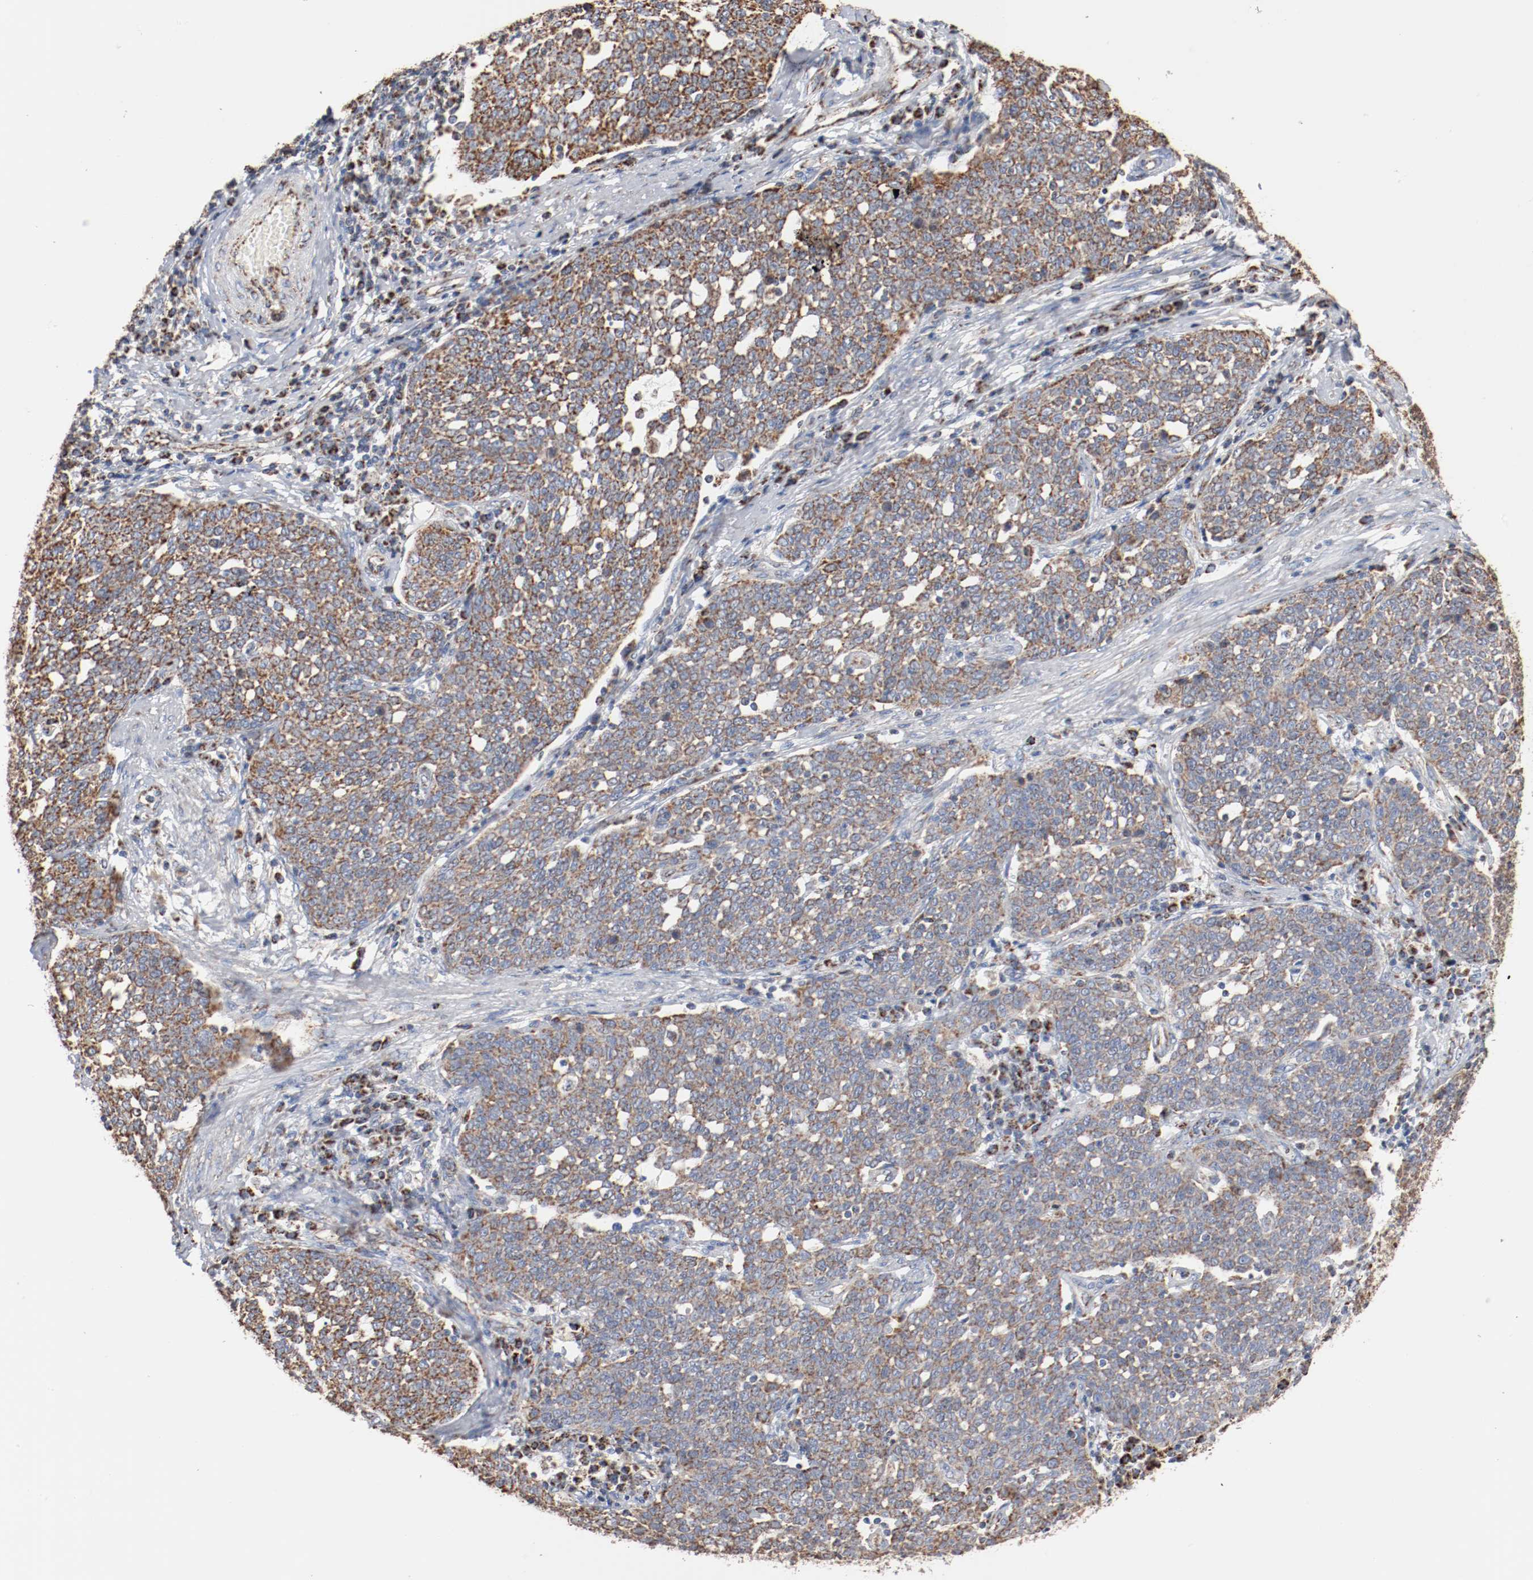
{"staining": {"intensity": "strong", "quantity": ">75%", "location": "cytoplasmic/membranous"}, "tissue": "cervical cancer", "cell_type": "Tumor cells", "image_type": "cancer", "snomed": [{"axis": "morphology", "description": "Squamous cell carcinoma, NOS"}, {"axis": "topography", "description": "Cervix"}], "caption": "The photomicrograph exhibits immunohistochemical staining of squamous cell carcinoma (cervical). There is strong cytoplasmic/membranous expression is identified in approximately >75% of tumor cells.", "gene": "NDUFS4", "patient": {"sex": "female", "age": 34}}